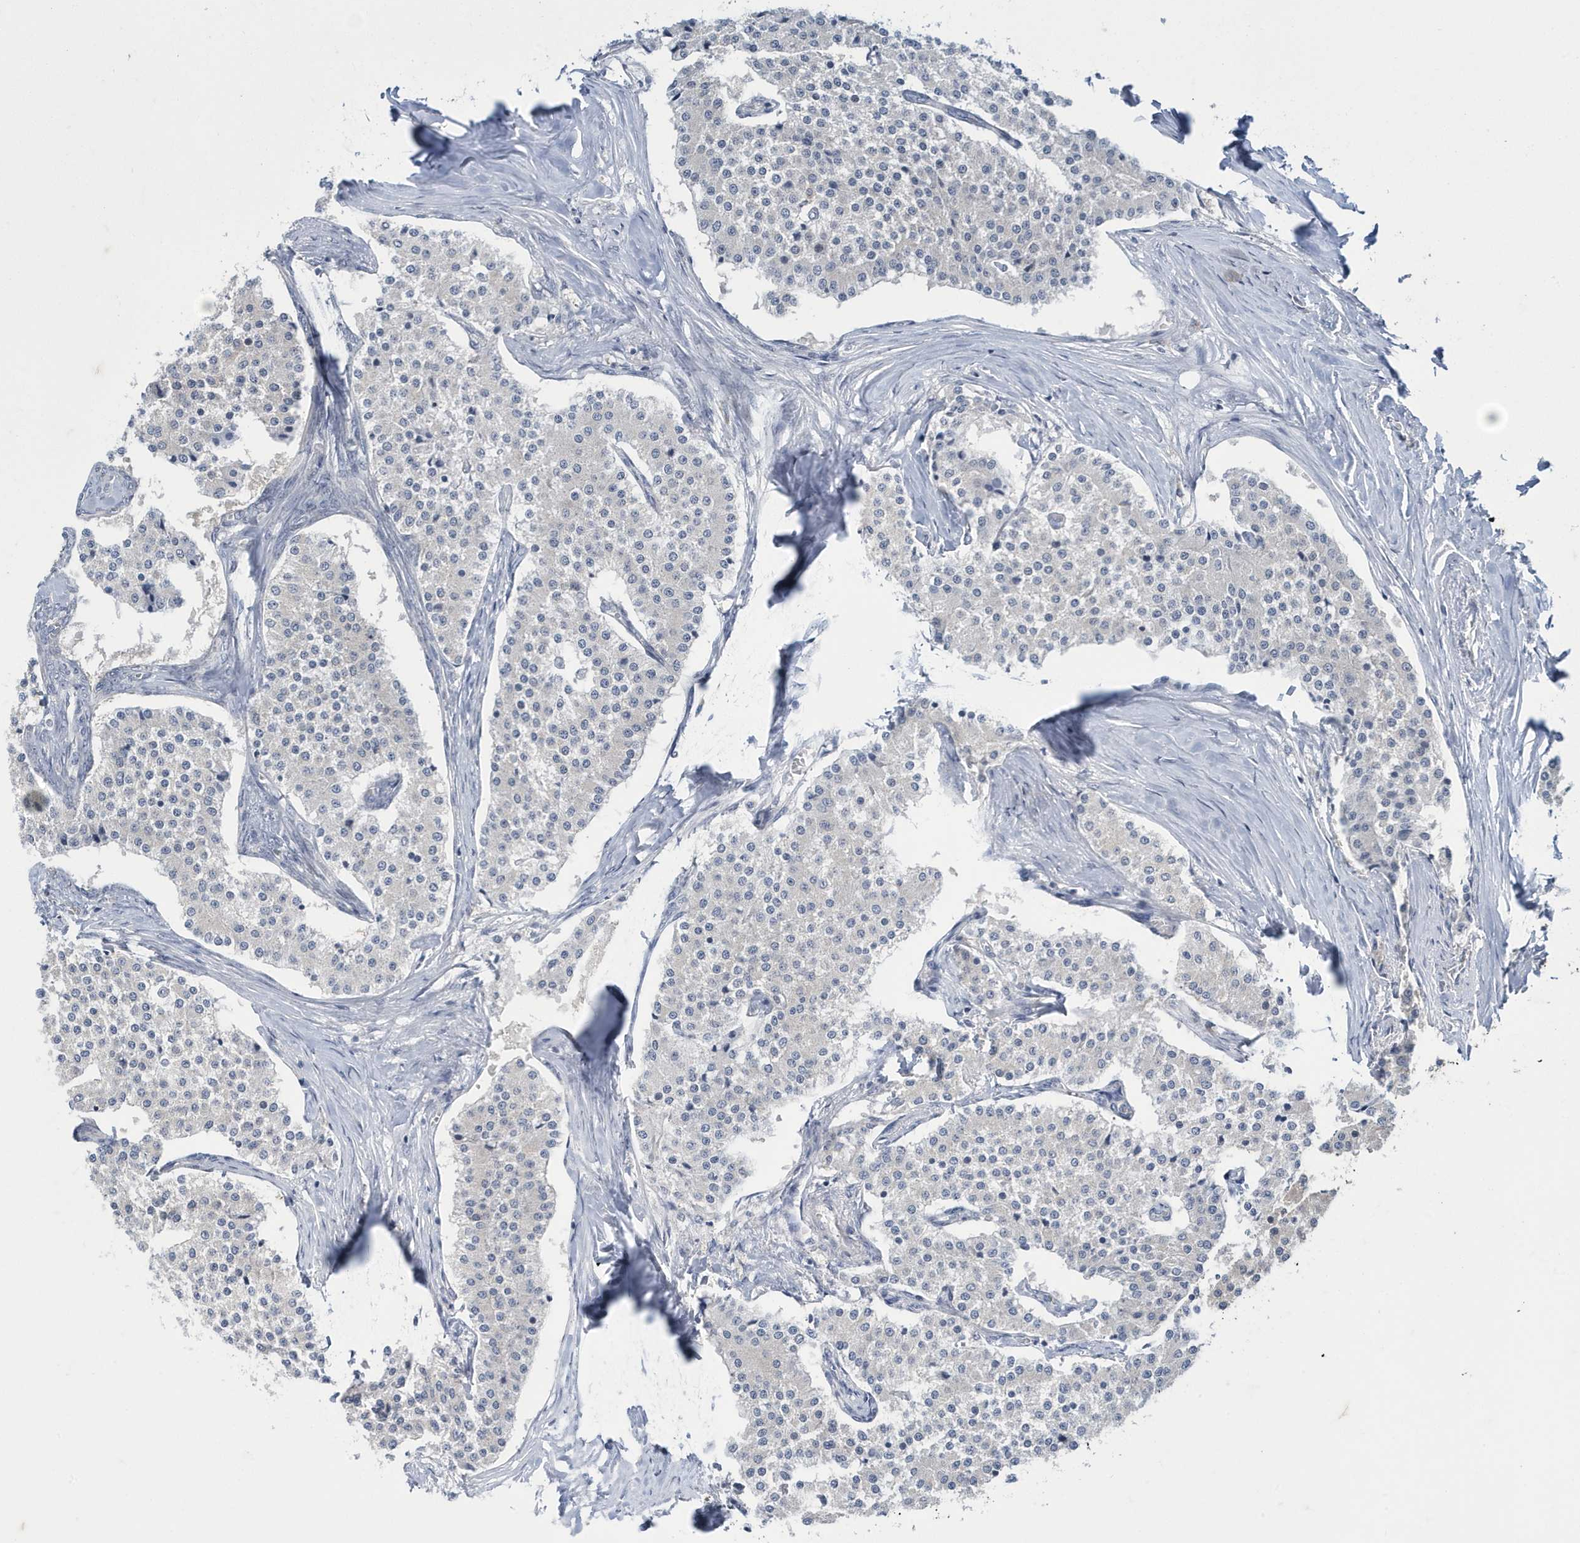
{"staining": {"intensity": "negative", "quantity": "none", "location": "none"}, "tissue": "carcinoid", "cell_type": "Tumor cells", "image_type": "cancer", "snomed": [{"axis": "morphology", "description": "Carcinoid, malignant, NOS"}, {"axis": "topography", "description": "Colon"}], "caption": "A micrograph of human carcinoid (malignant) is negative for staining in tumor cells.", "gene": "ZNF654", "patient": {"sex": "female", "age": 52}}